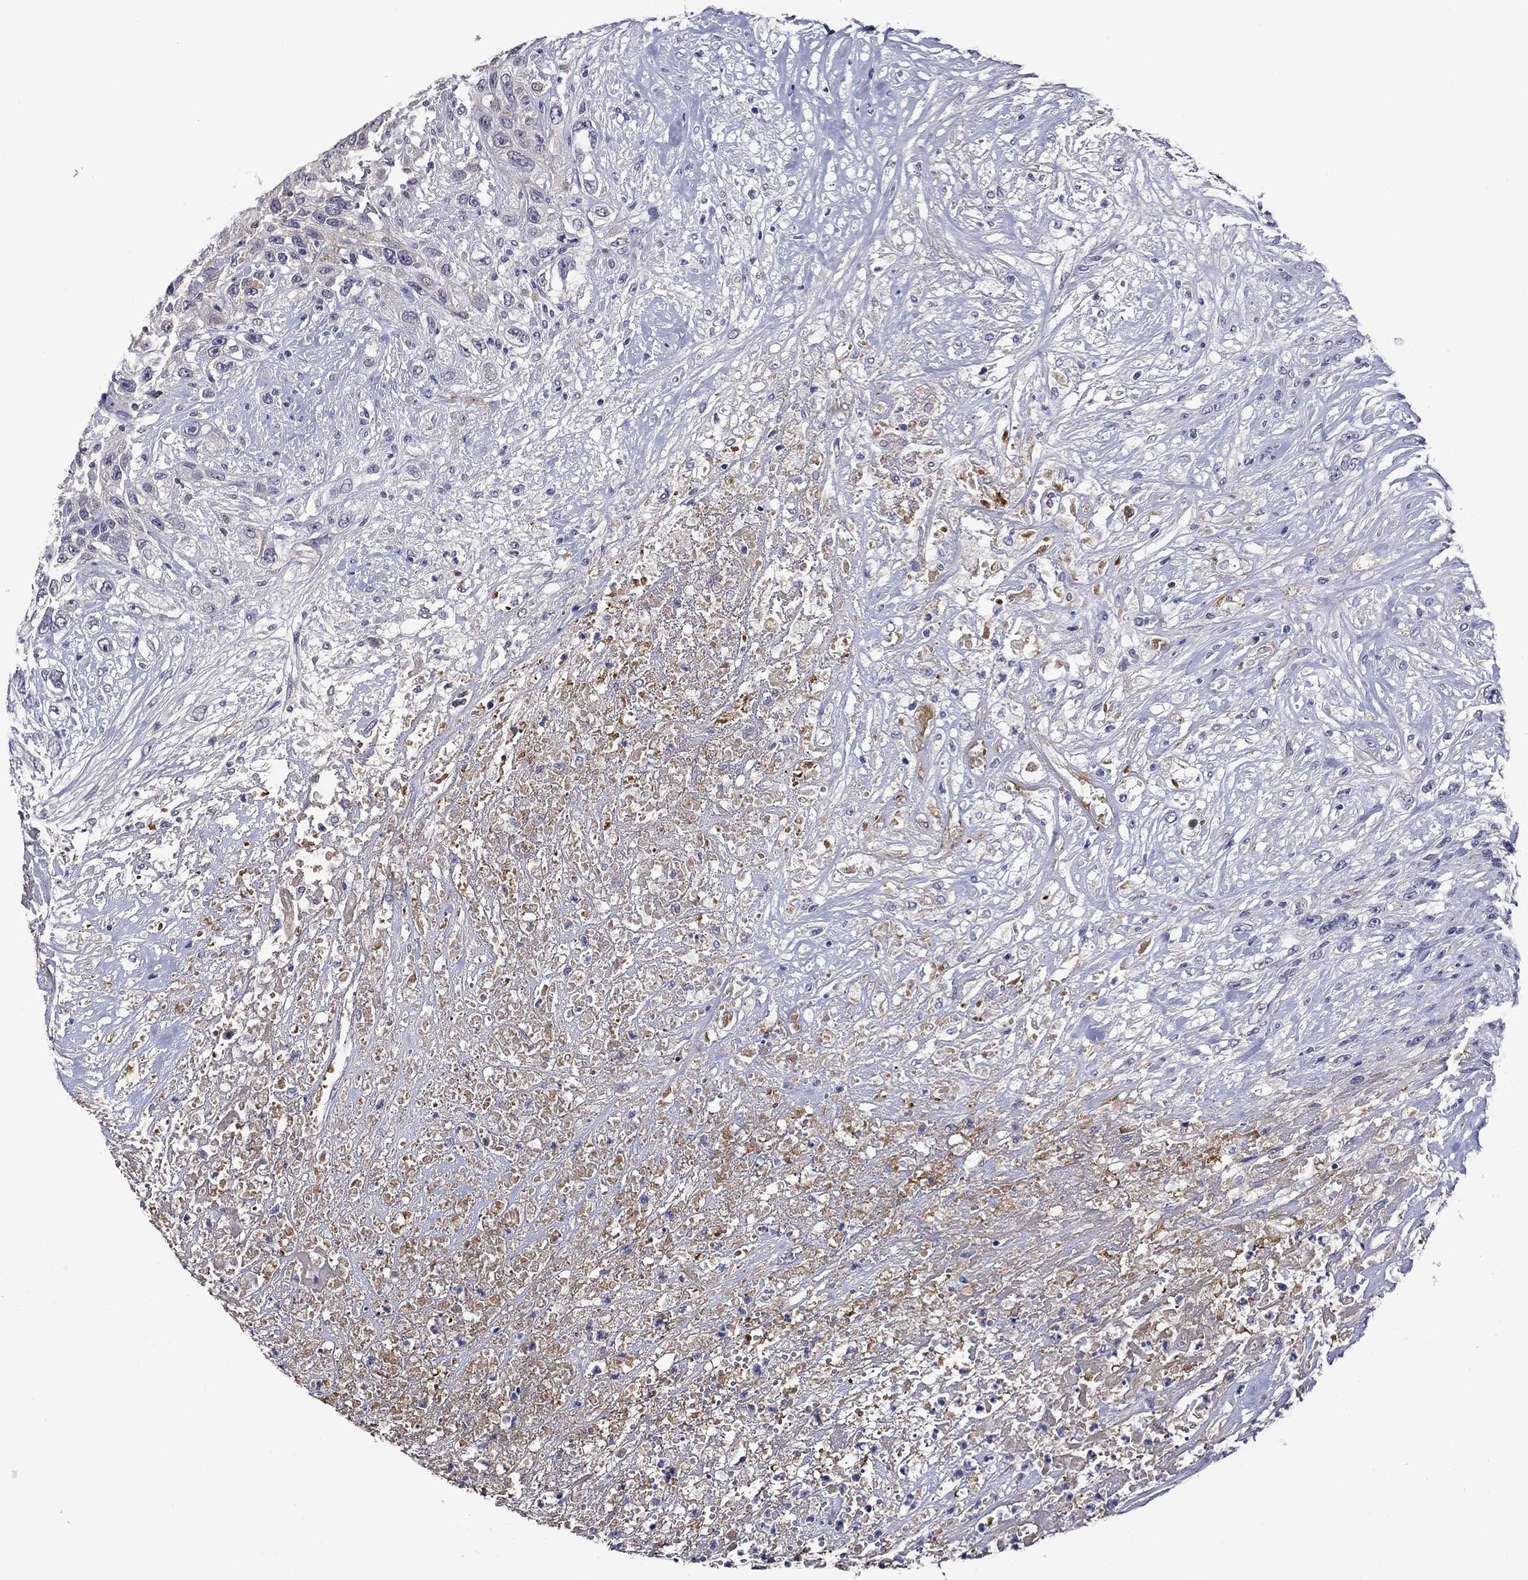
{"staining": {"intensity": "negative", "quantity": "none", "location": "none"}, "tissue": "urothelial cancer", "cell_type": "Tumor cells", "image_type": "cancer", "snomed": [{"axis": "morphology", "description": "Urothelial carcinoma, High grade"}, {"axis": "topography", "description": "Urinary bladder"}], "caption": "There is no significant expression in tumor cells of urothelial carcinoma (high-grade). (DAB (3,3'-diaminobenzidine) immunohistochemistry (IHC) visualized using brightfield microscopy, high magnification).", "gene": "APOA2", "patient": {"sex": "female", "age": 56}}